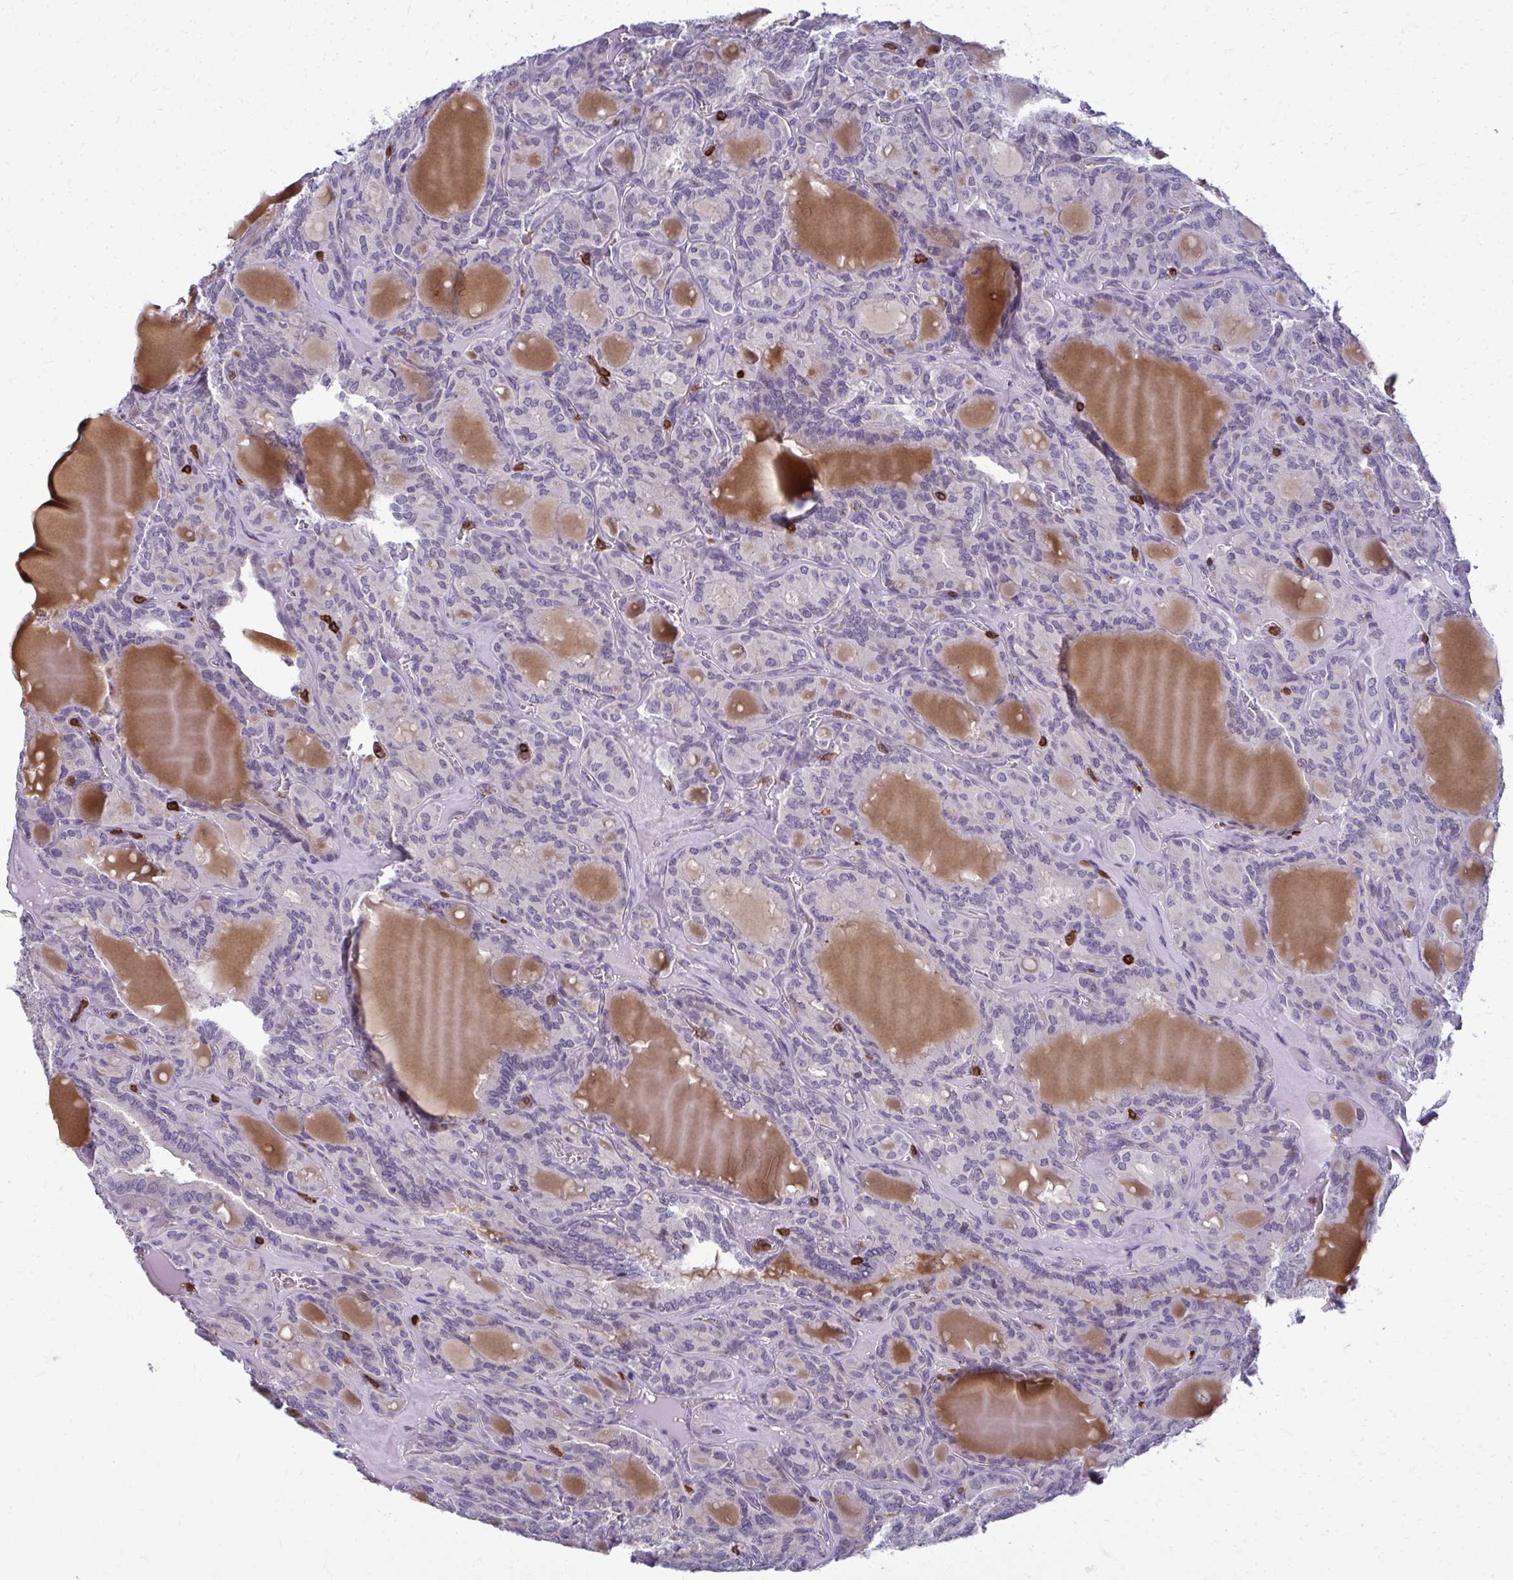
{"staining": {"intensity": "negative", "quantity": "none", "location": "none"}, "tissue": "thyroid cancer", "cell_type": "Tumor cells", "image_type": "cancer", "snomed": [{"axis": "morphology", "description": "Papillary adenocarcinoma, NOS"}, {"axis": "topography", "description": "Thyroid gland"}], "caption": "Immunohistochemistry (IHC) of human papillary adenocarcinoma (thyroid) displays no expression in tumor cells.", "gene": "AP5M1", "patient": {"sex": "male", "age": 87}}